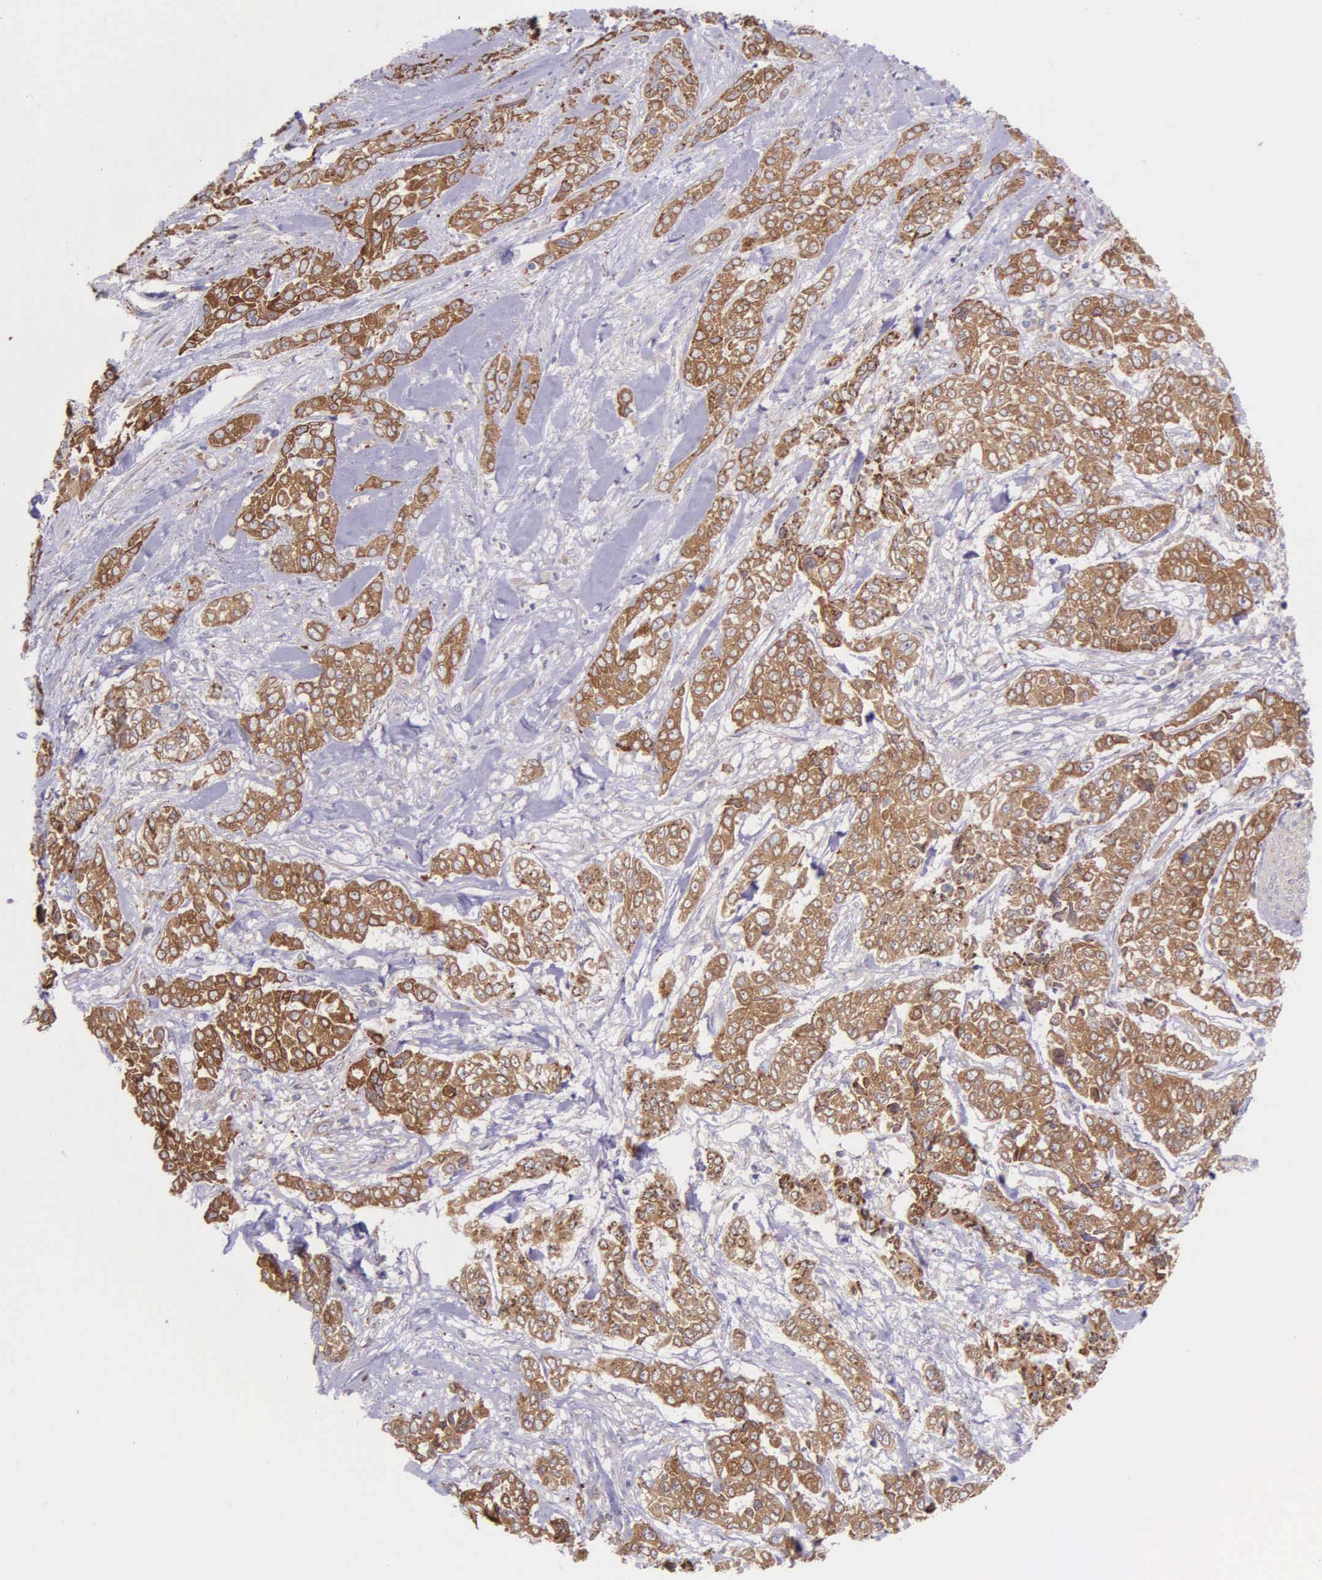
{"staining": {"intensity": "strong", "quantity": ">75%", "location": "cytoplasmic/membranous"}, "tissue": "pancreatic cancer", "cell_type": "Tumor cells", "image_type": "cancer", "snomed": [{"axis": "morphology", "description": "Adenocarcinoma, NOS"}, {"axis": "topography", "description": "Pancreas"}], "caption": "An image showing strong cytoplasmic/membranous expression in approximately >75% of tumor cells in pancreatic cancer (adenocarcinoma), as visualized by brown immunohistochemical staining.", "gene": "NSDHL", "patient": {"sex": "female", "age": 52}}